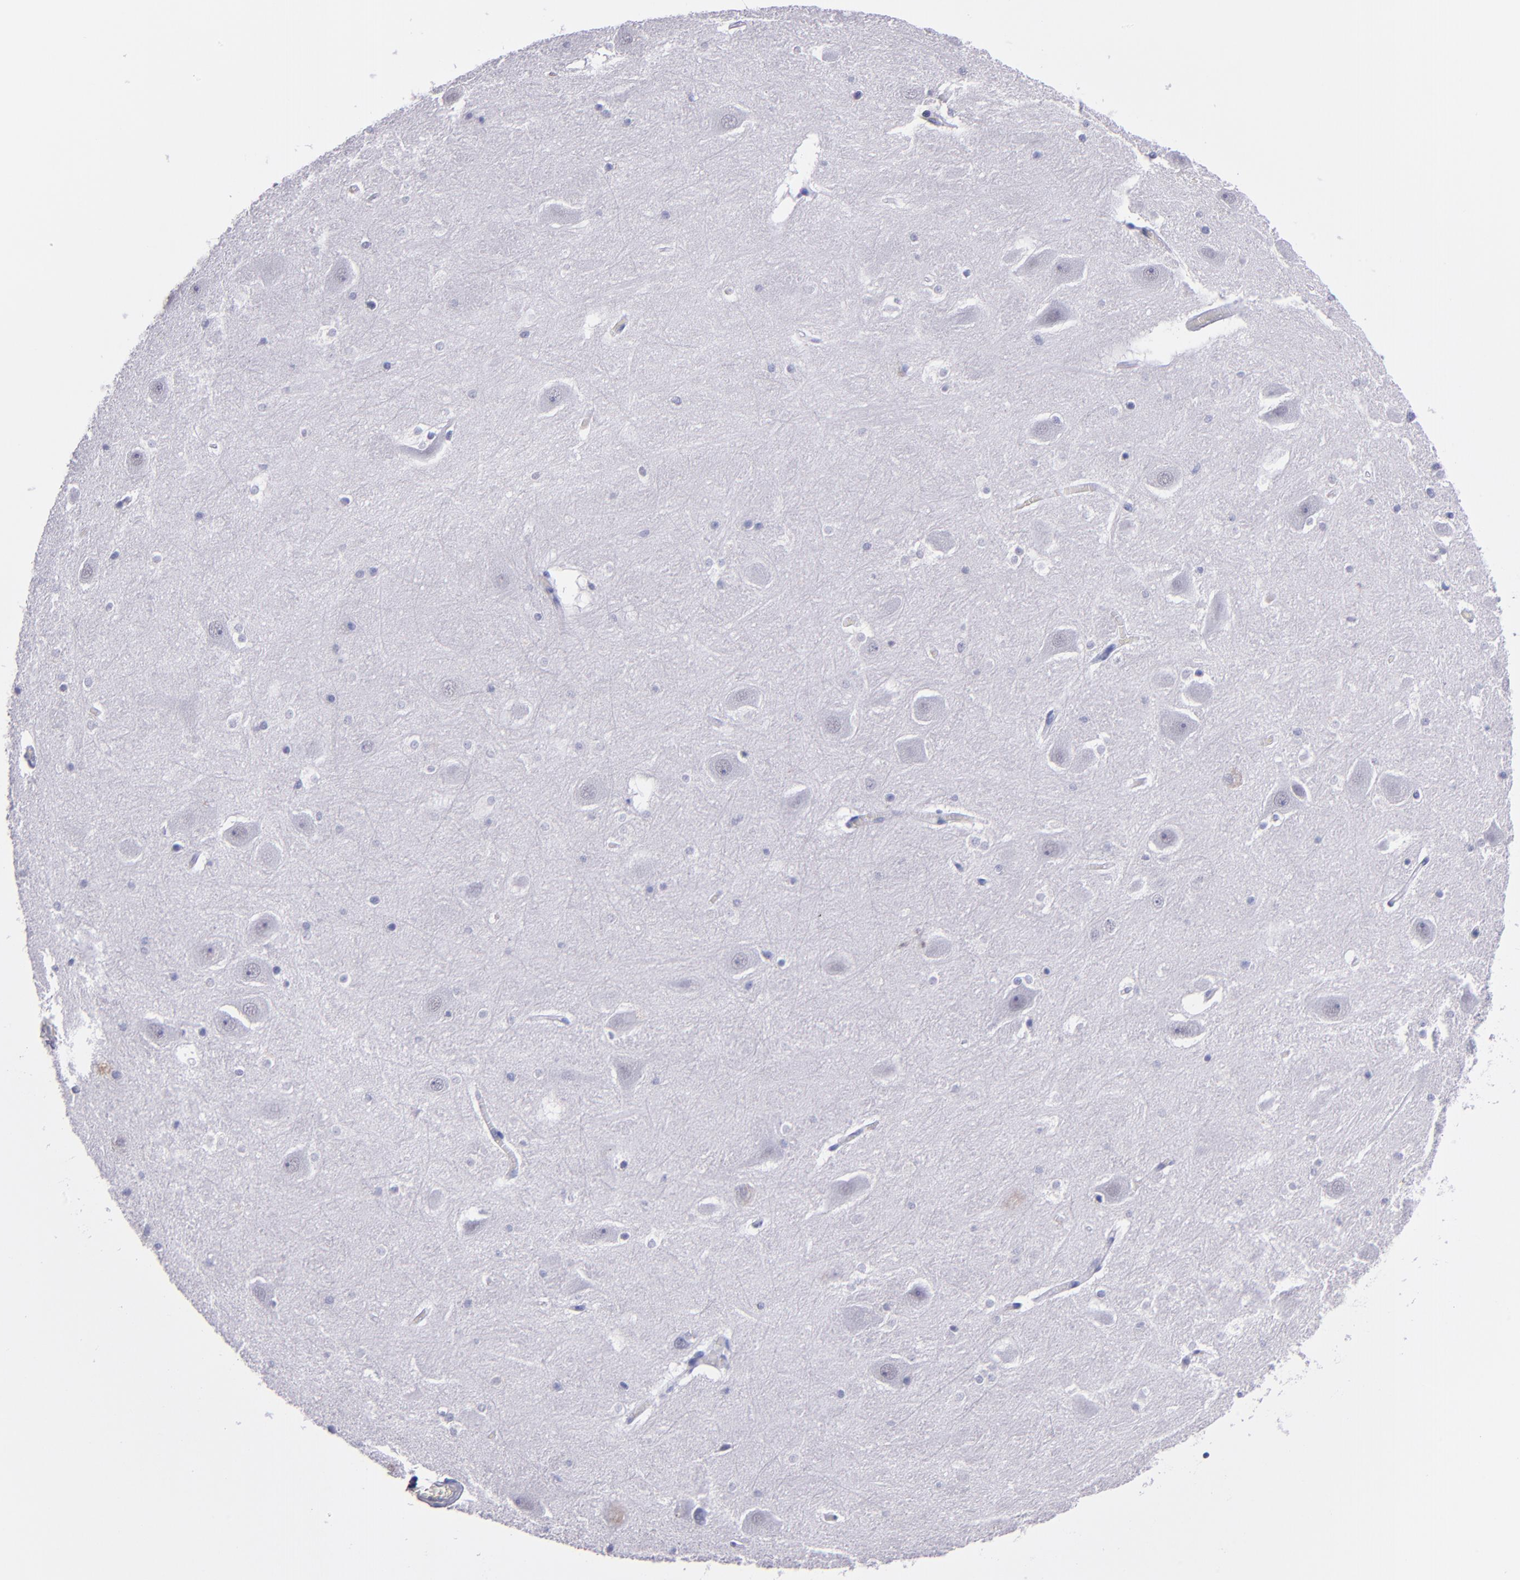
{"staining": {"intensity": "negative", "quantity": "none", "location": "none"}, "tissue": "hippocampus", "cell_type": "Glial cells", "image_type": "normal", "snomed": [{"axis": "morphology", "description": "Normal tissue, NOS"}, {"axis": "topography", "description": "Hippocampus"}], "caption": "DAB (3,3'-diaminobenzidine) immunohistochemical staining of normal hippocampus displays no significant expression in glial cells.", "gene": "HNF1B", "patient": {"sex": "male", "age": 45}}